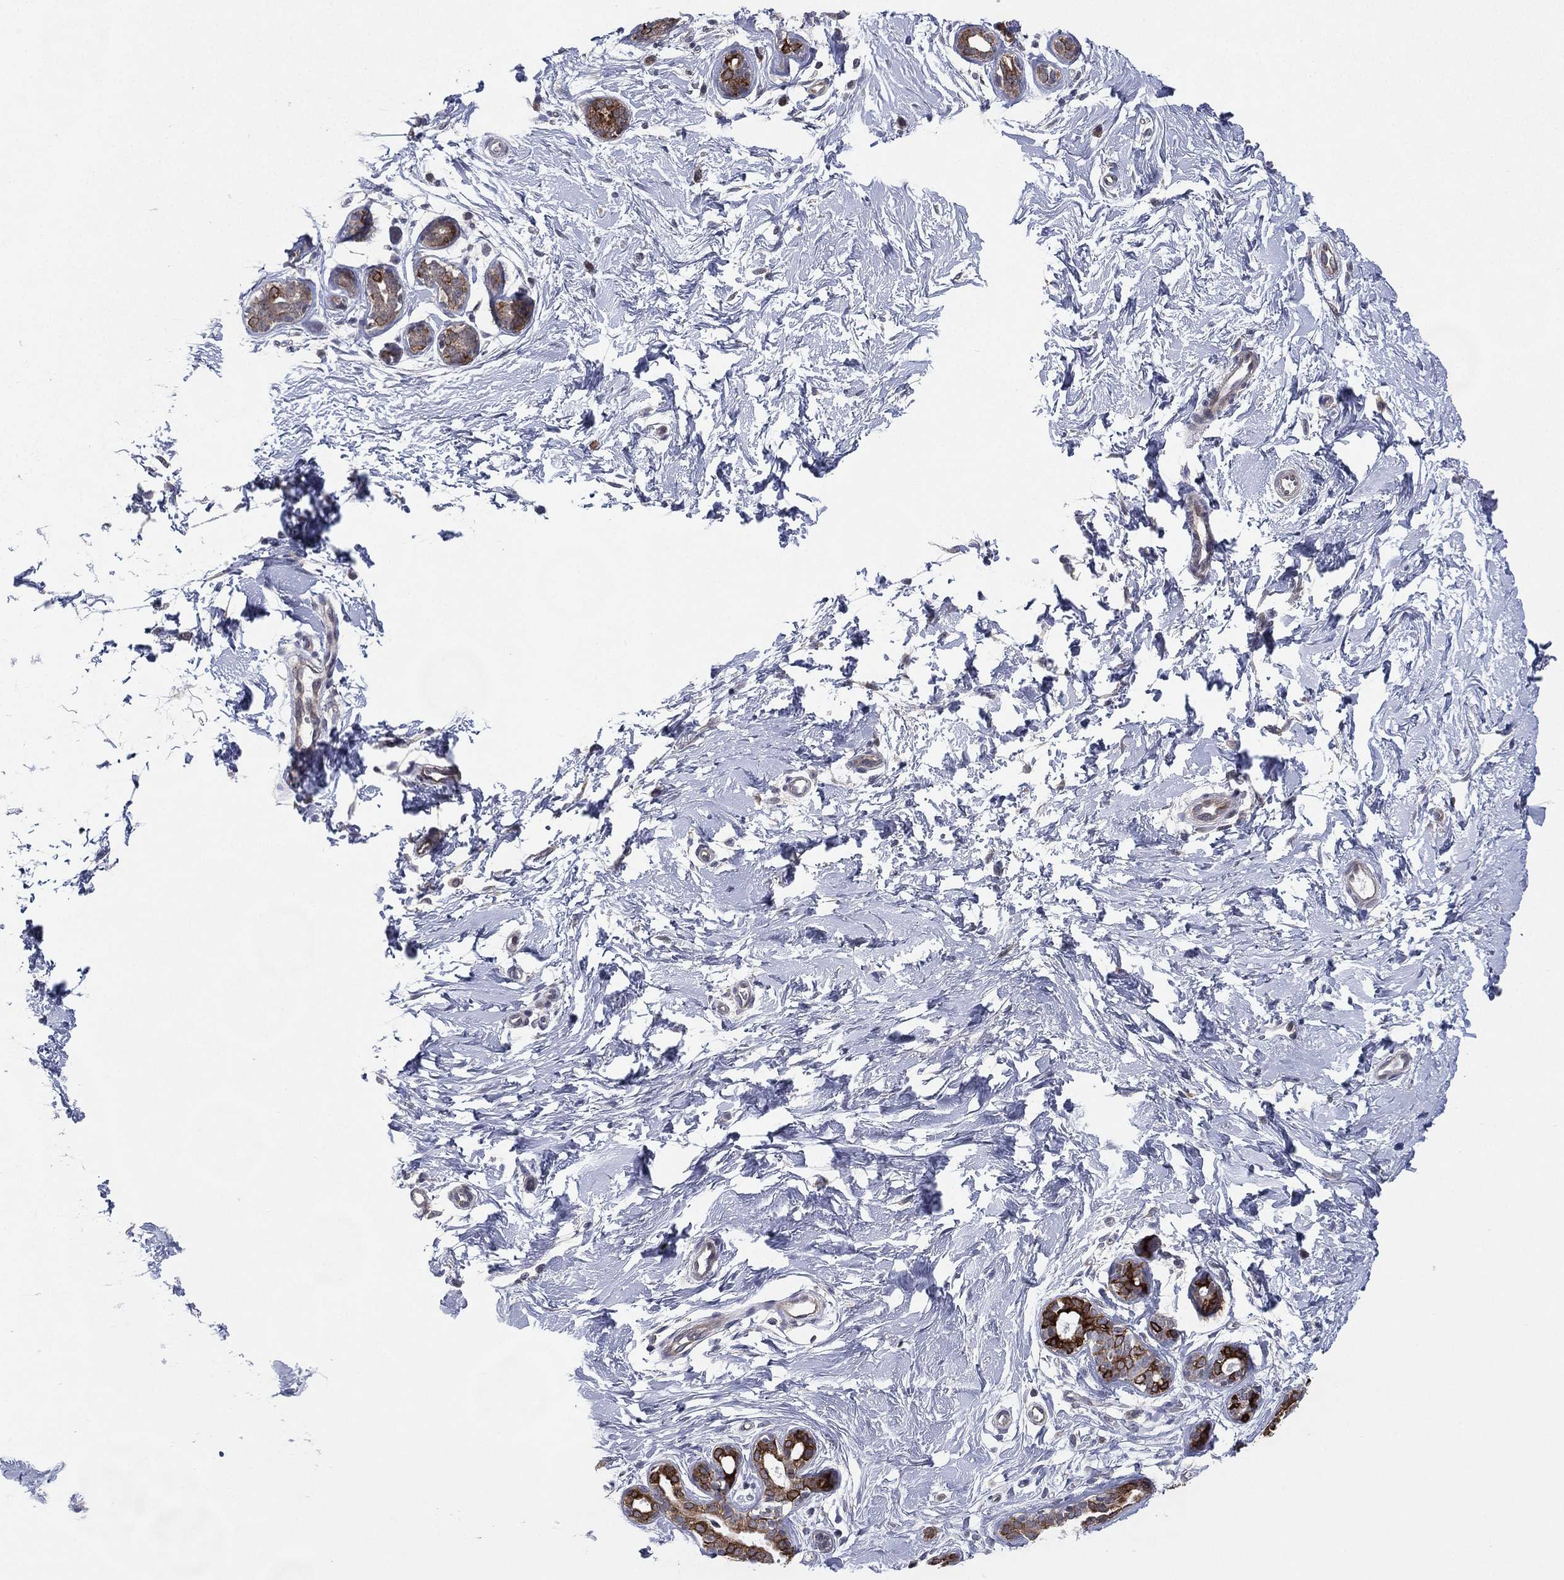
{"staining": {"intensity": "negative", "quantity": "none", "location": "none"}, "tissue": "breast", "cell_type": "Adipocytes", "image_type": "normal", "snomed": [{"axis": "morphology", "description": "Normal tissue, NOS"}, {"axis": "topography", "description": "Breast"}], "caption": "The IHC histopathology image has no significant staining in adipocytes of breast.", "gene": "KAT14", "patient": {"sex": "female", "age": 37}}